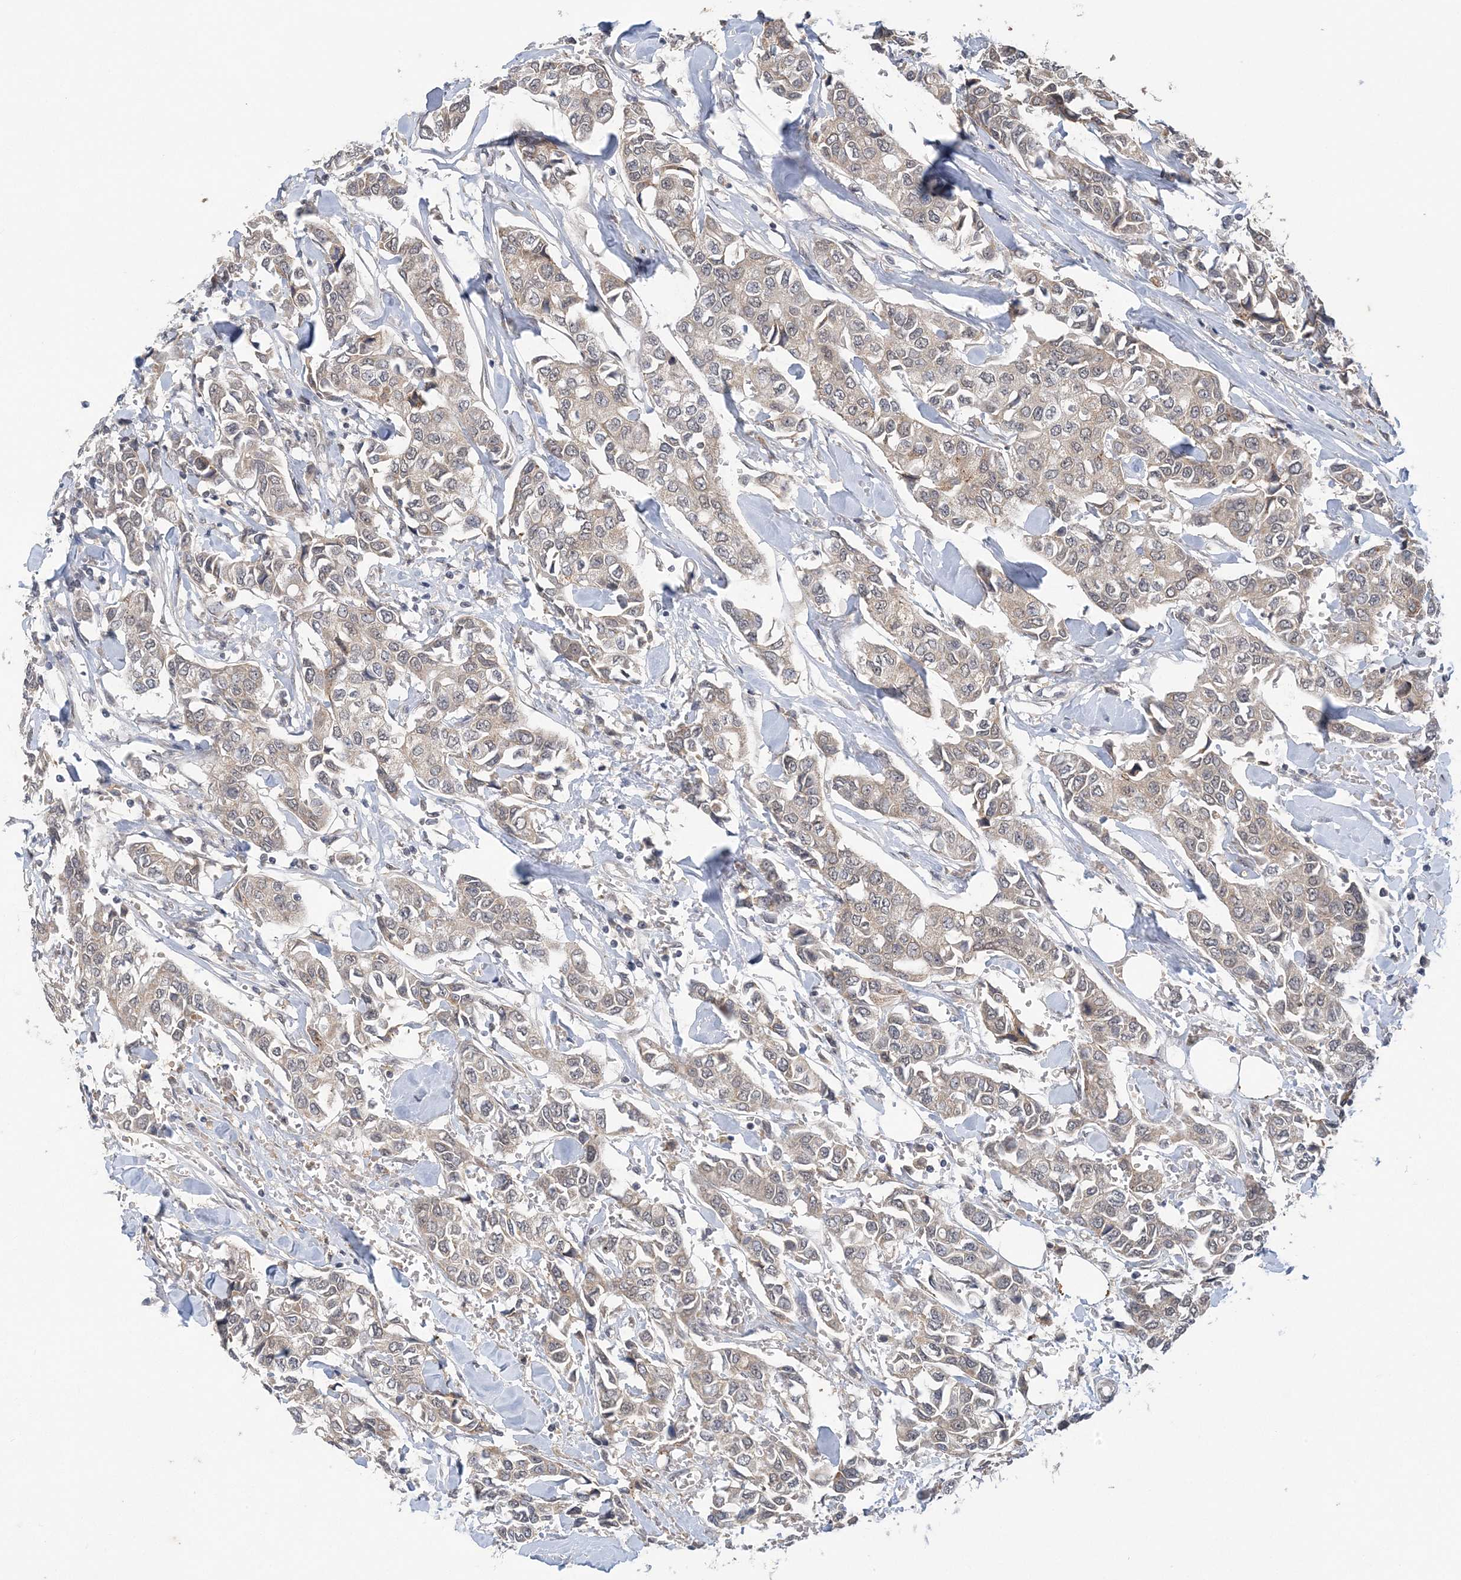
{"staining": {"intensity": "weak", "quantity": ">75%", "location": "cytoplasmic/membranous"}, "tissue": "breast cancer", "cell_type": "Tumor cells", "image_type": "cancer", "snomed": [{"axis": "morphology", "description": "Duct carcinoma"}, {"axis": "topography", "description": "Breast"}], "caption": "A low amount of weak cytoplasmic/membranous staining is present in about >75% of tumor cells in intraductal carcinoma (breast) tissue.", "gene": "ZBTB7A", "patient": {"sex": "female", "age": 80}}